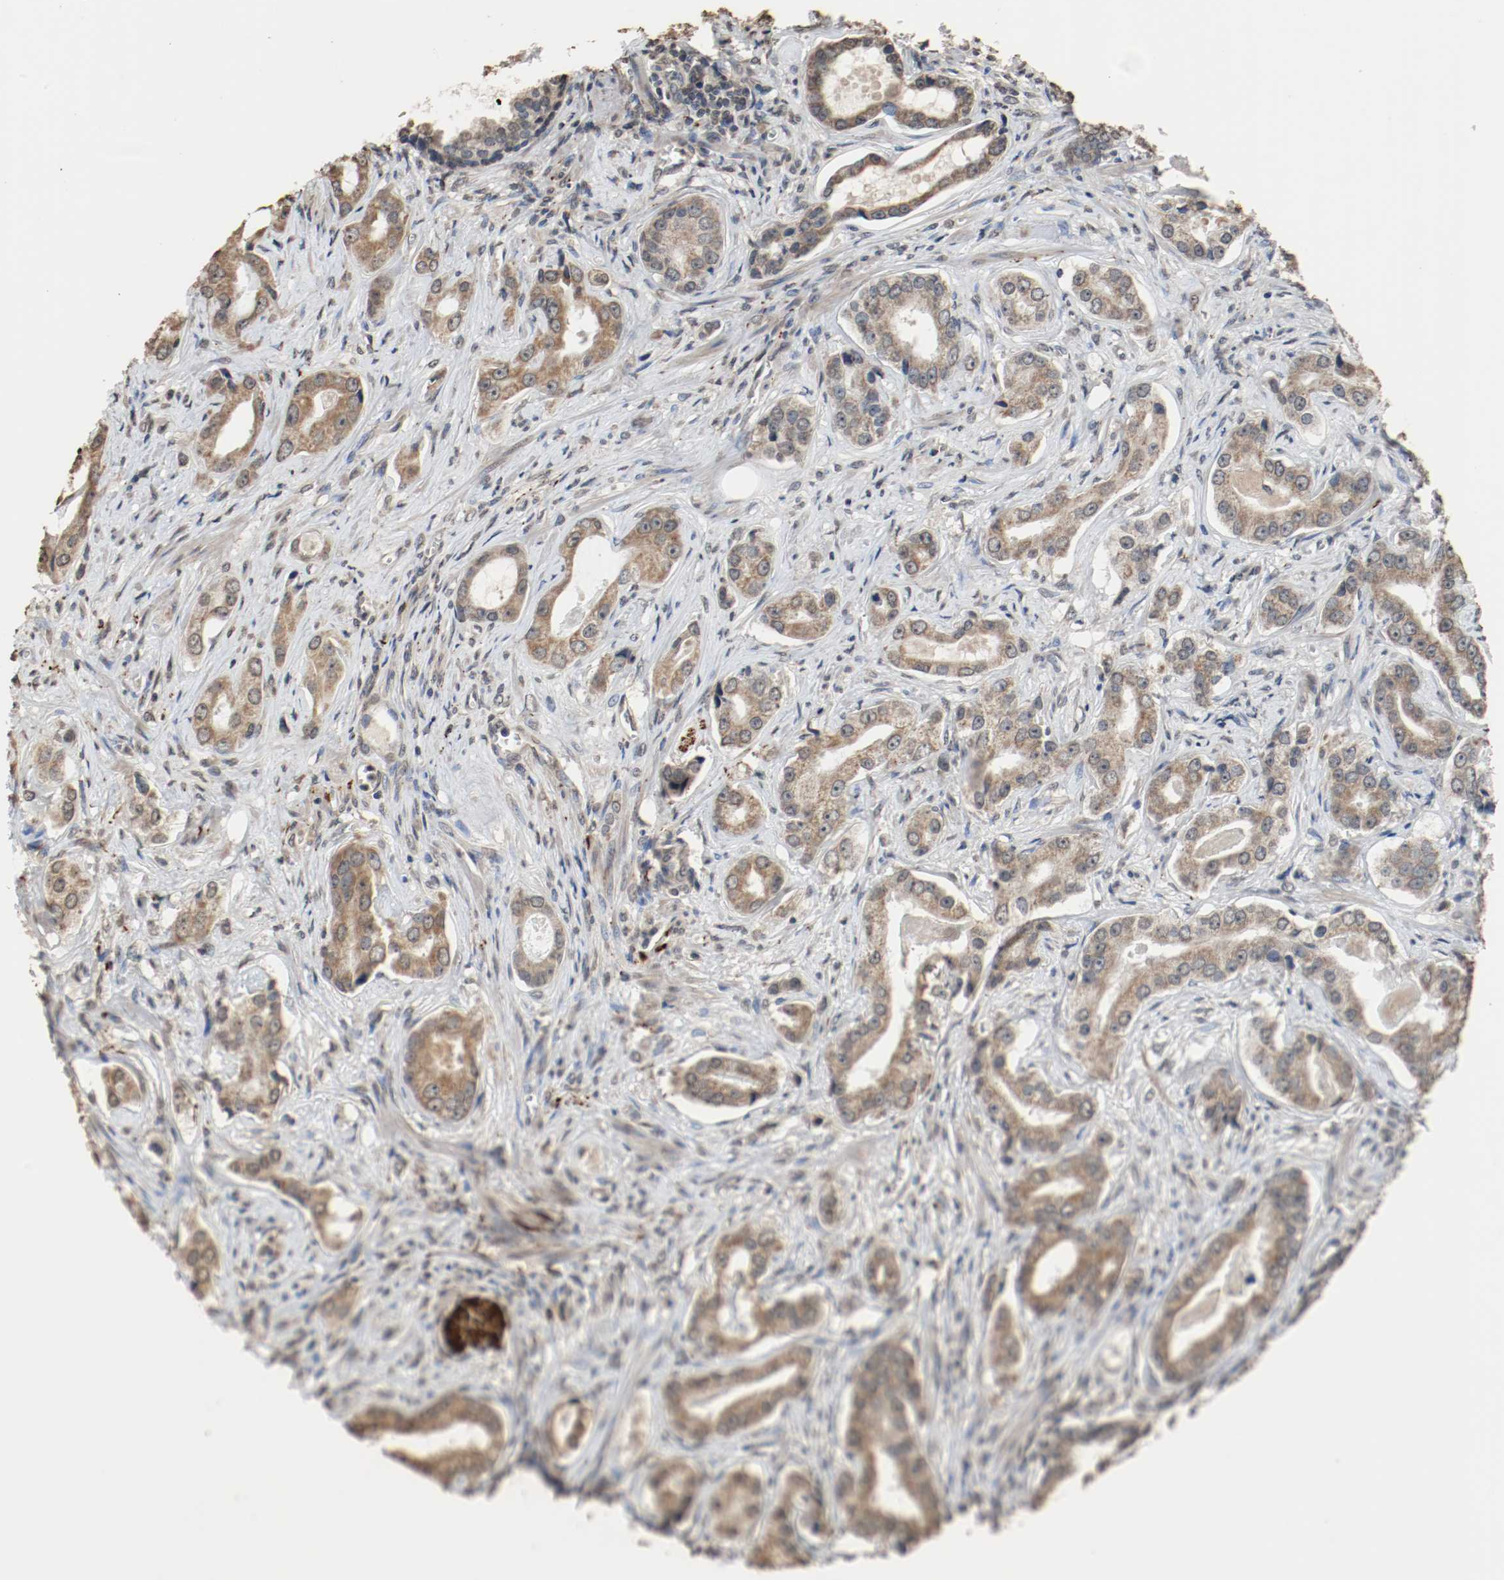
{"staining": {"intensity": "weak", "quantity": "25%-75%", "location": "cytoplasmic/membranous"}, "tissue": "prostate cancer", "cell_type": "Tumor cells", "image_type": "cancer", "snomed": [{"axis": "morphology", "description": "Adenocarcinoma, Low grade"}, {"axis": "topography", "description": "Prostate"}], "caption": "Human prostate adenocarcinoma (low-grade) stained for a protein (brown) shows weak cytoplasmic/membranous positive staining in about 25%-75% of tumor cells.", "gene": "RTN4", "patient": {"sex": "male", "age": 59}}